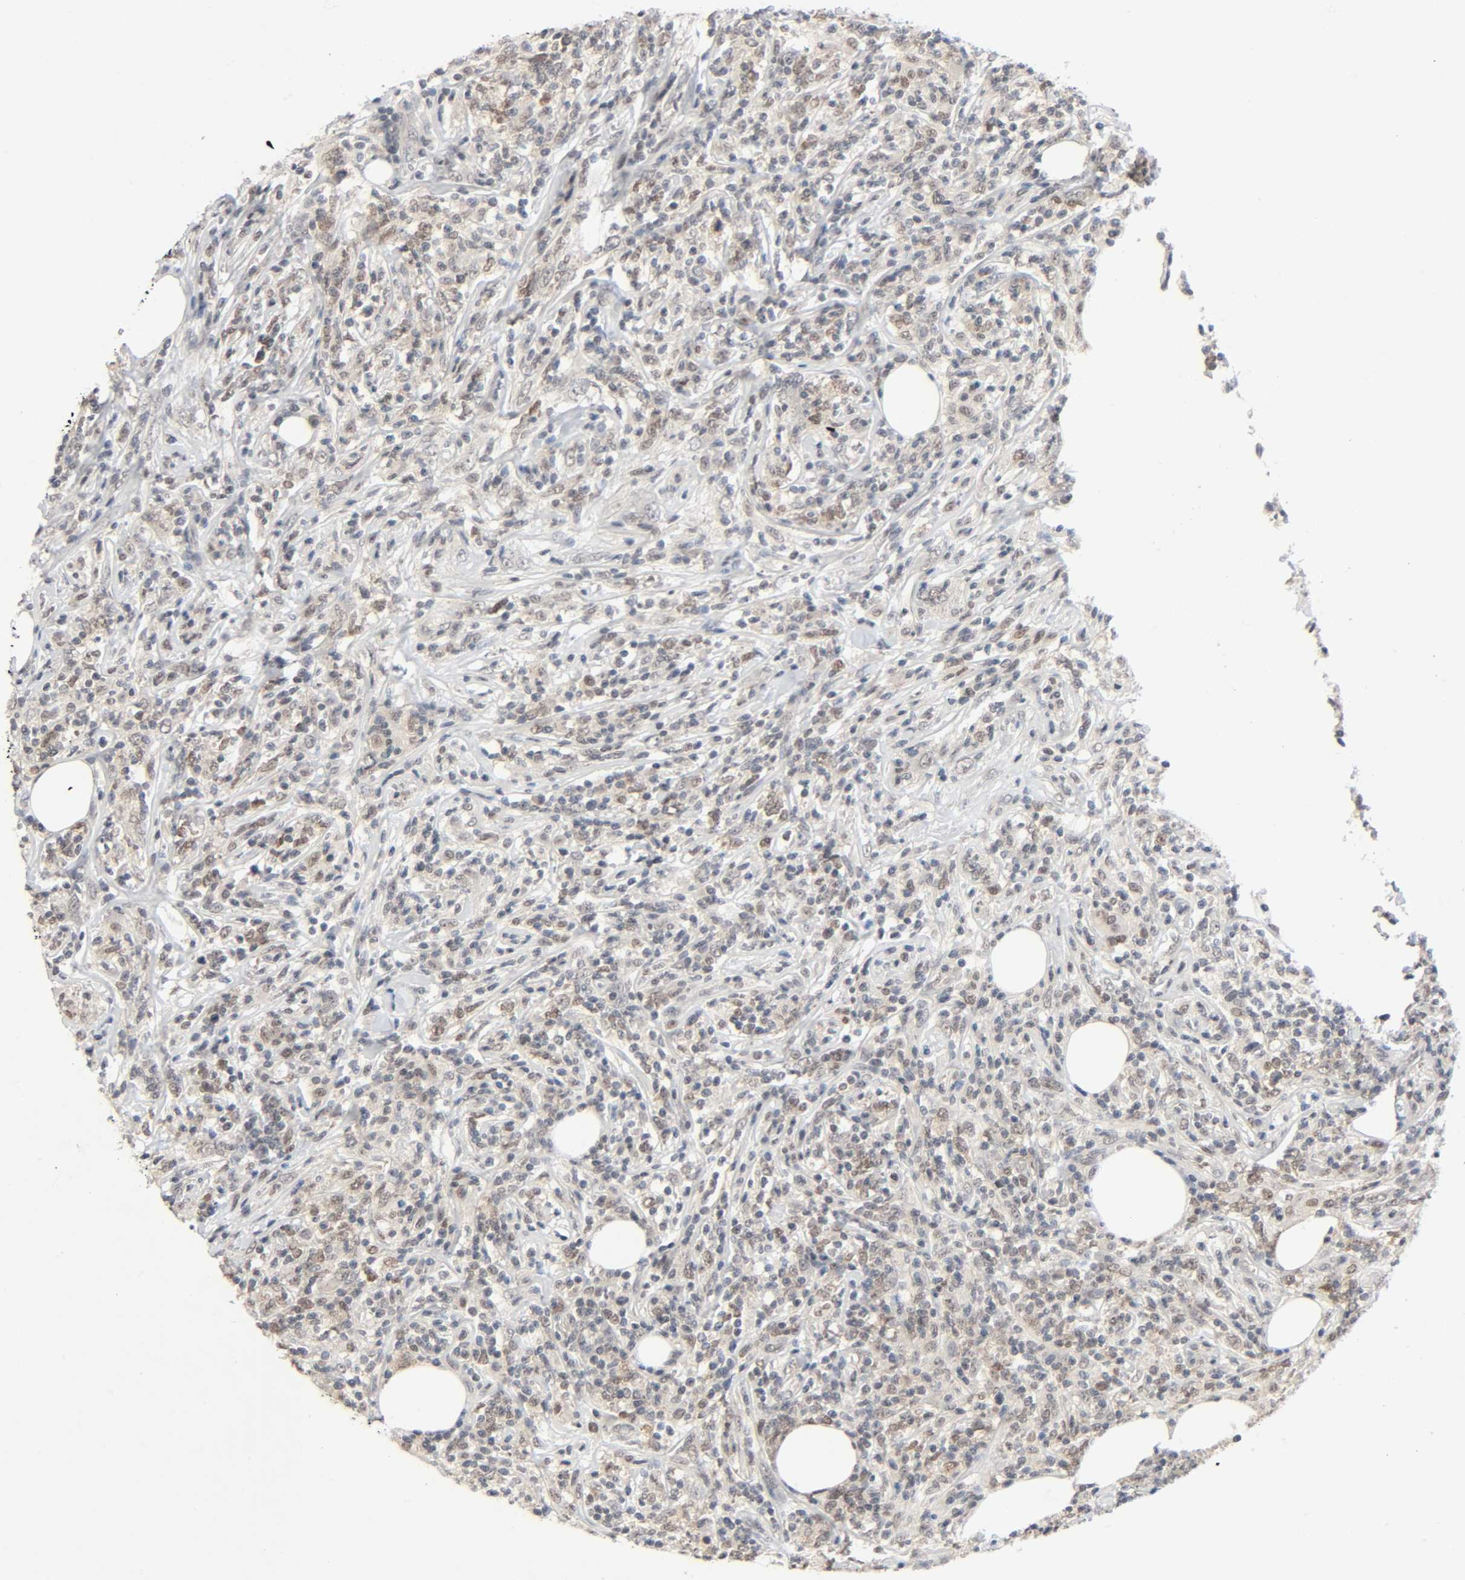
{"staining": {"intensity": "weak", "quantity": "25%-75%", "location": "nuclear"}, "tissue": "lymphoma", "cell_type": "Tumor cells", "image_type": "cancer", "snomed": [{"axis": "morphology", "description": "Malignant lymphoma, non-Hodgkin's type, High grade"}, {"axis": "topography", "description": "Lymph node"}], "caption": "Brown immunohistochemical staining in high-grade malignant lymphoma, non-Hodgkin's type exhibits weak nuclear positivity in approximately 25%-75% of tumor cells.", "gene": "MAPKAPK5", "patient": {"sex": "female", "age": 84}}